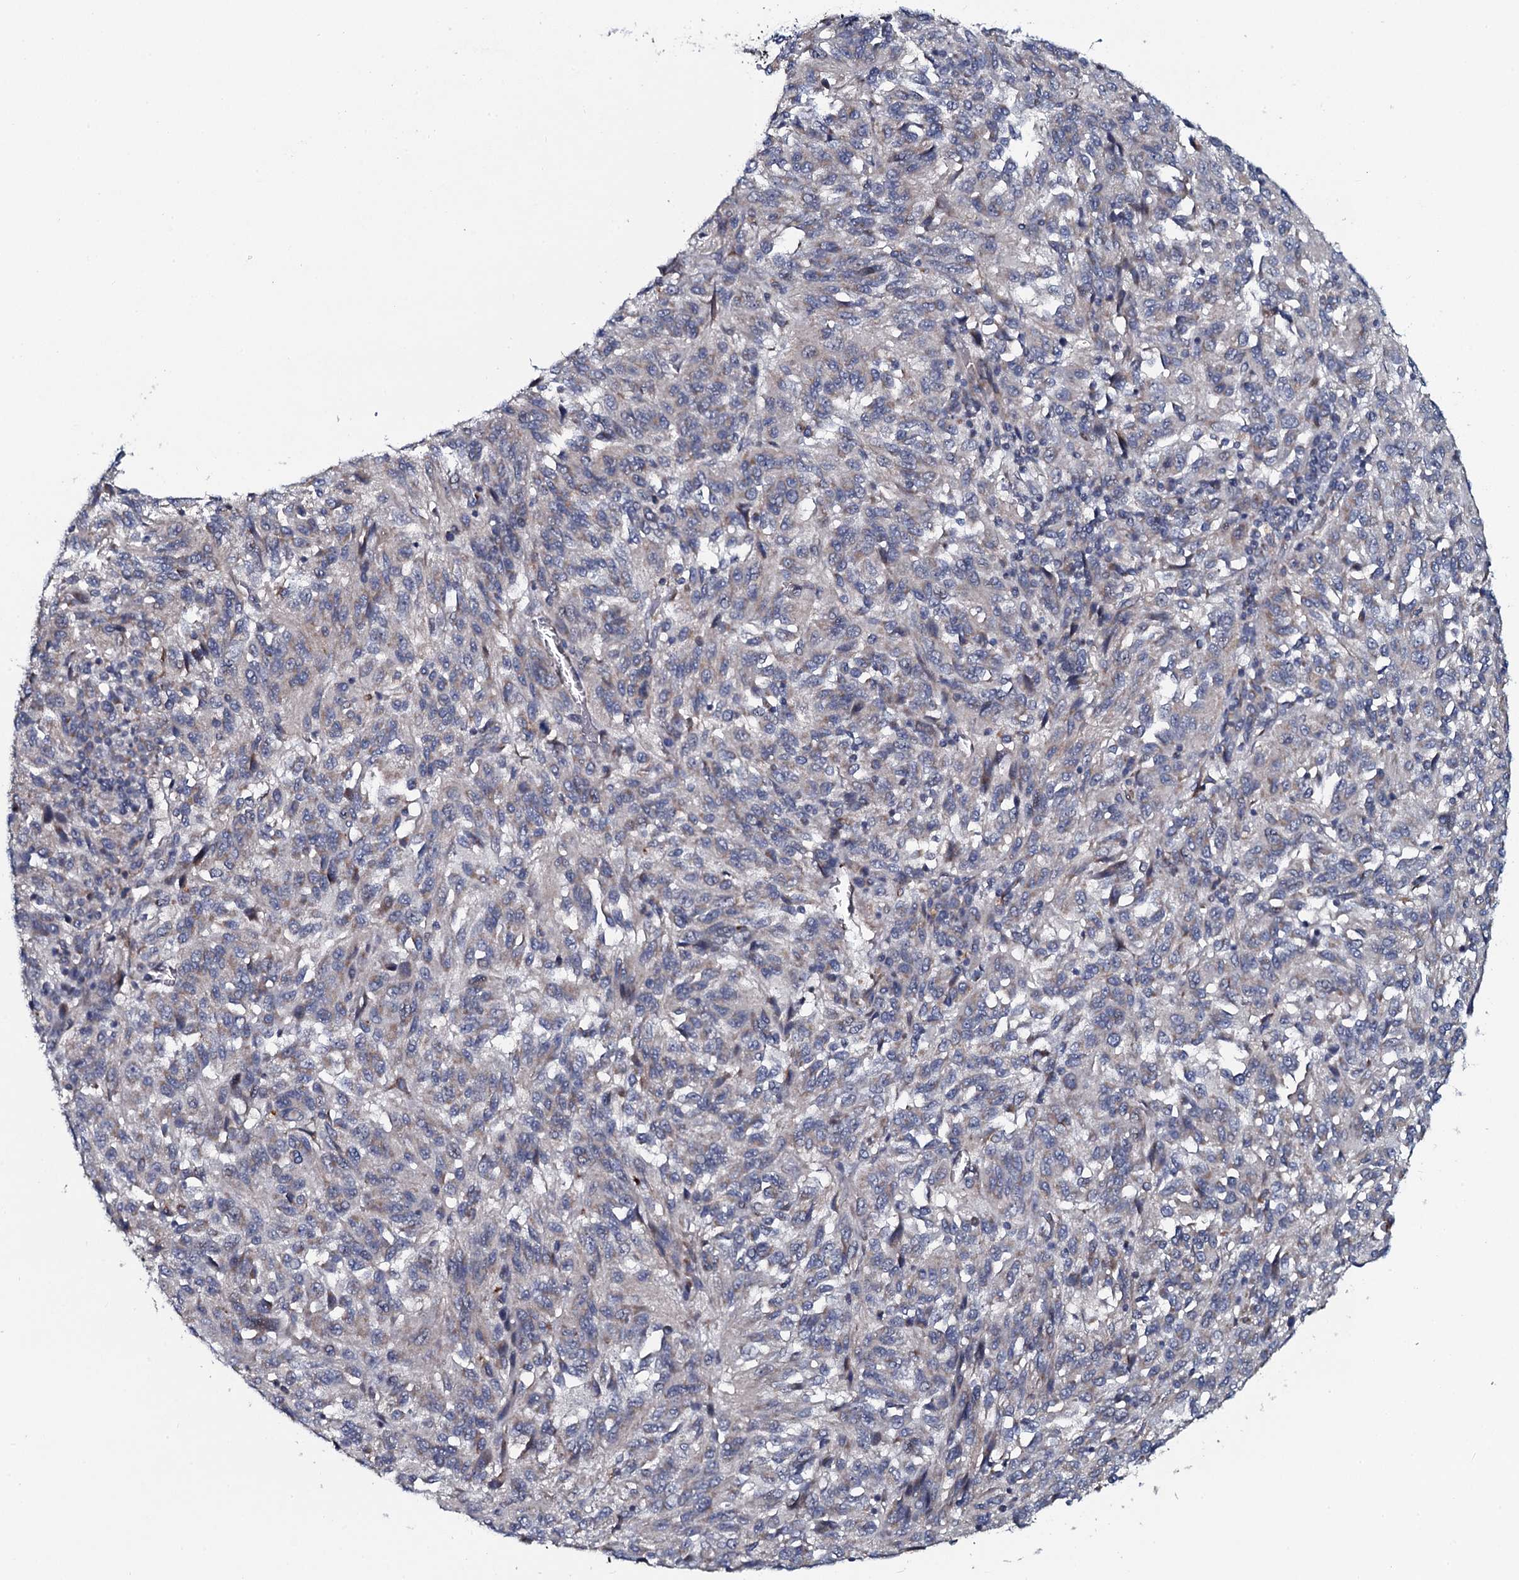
{"staining": {"intensity": "negative", "quantity": "none", "location": "none"}, "tissue": "melanoma", "cell_type": "Tumor cells", "image_type": "cancer", "snomed": [{"axis": "morphology", "description": "Malignant melanoma, Metastatic site"}, {"axis": "topography", "description": "Lung"}], "caption": "This is an immunohistochemistry (IHC) histopathology image of human malignant melanoma (metastatic site). There is no expression in tumor cells.", "gene": "KCTD4", "patient": {"sex": "male", "age": 64}}